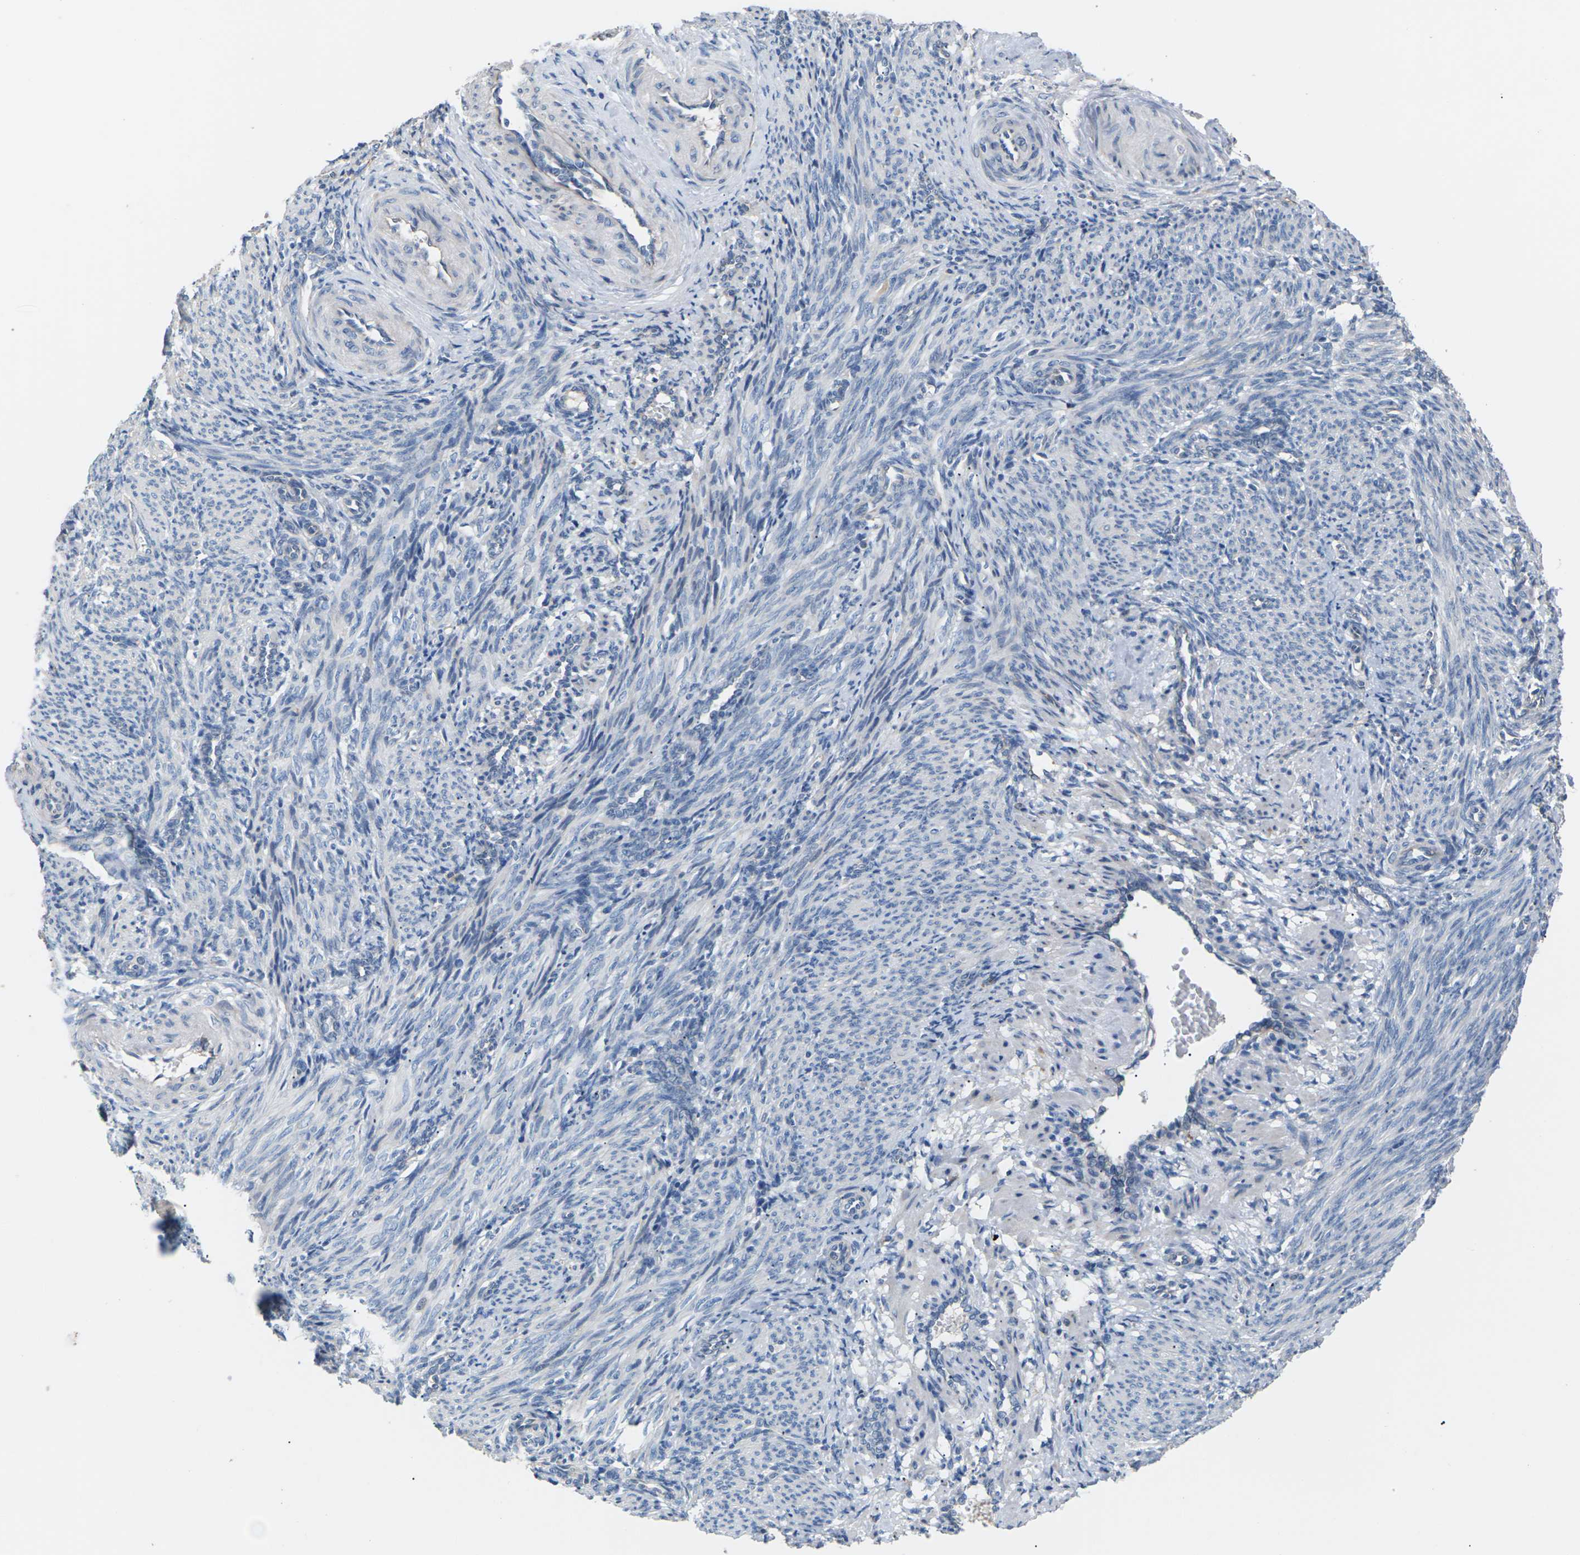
{"staining": {"intensity": "negative", "quantity": "none", "location": "none"}, "tissue": "smooth muscle", "cell_type": "Smooth muscle cells", "image_type": "normal", "snomed": [{"axis": "morphology", "description": "Normal tissue, NOS"}, {"axis": "topography", "description": "Endometrium"}], "caption": "Immunohistochemical staining of unremarkable human smooth muscle demonstrates no significant positivity in smooth muscle cells.", "gene": "KLHDC8B", "patient": {"sex": "female", "age": 33}}